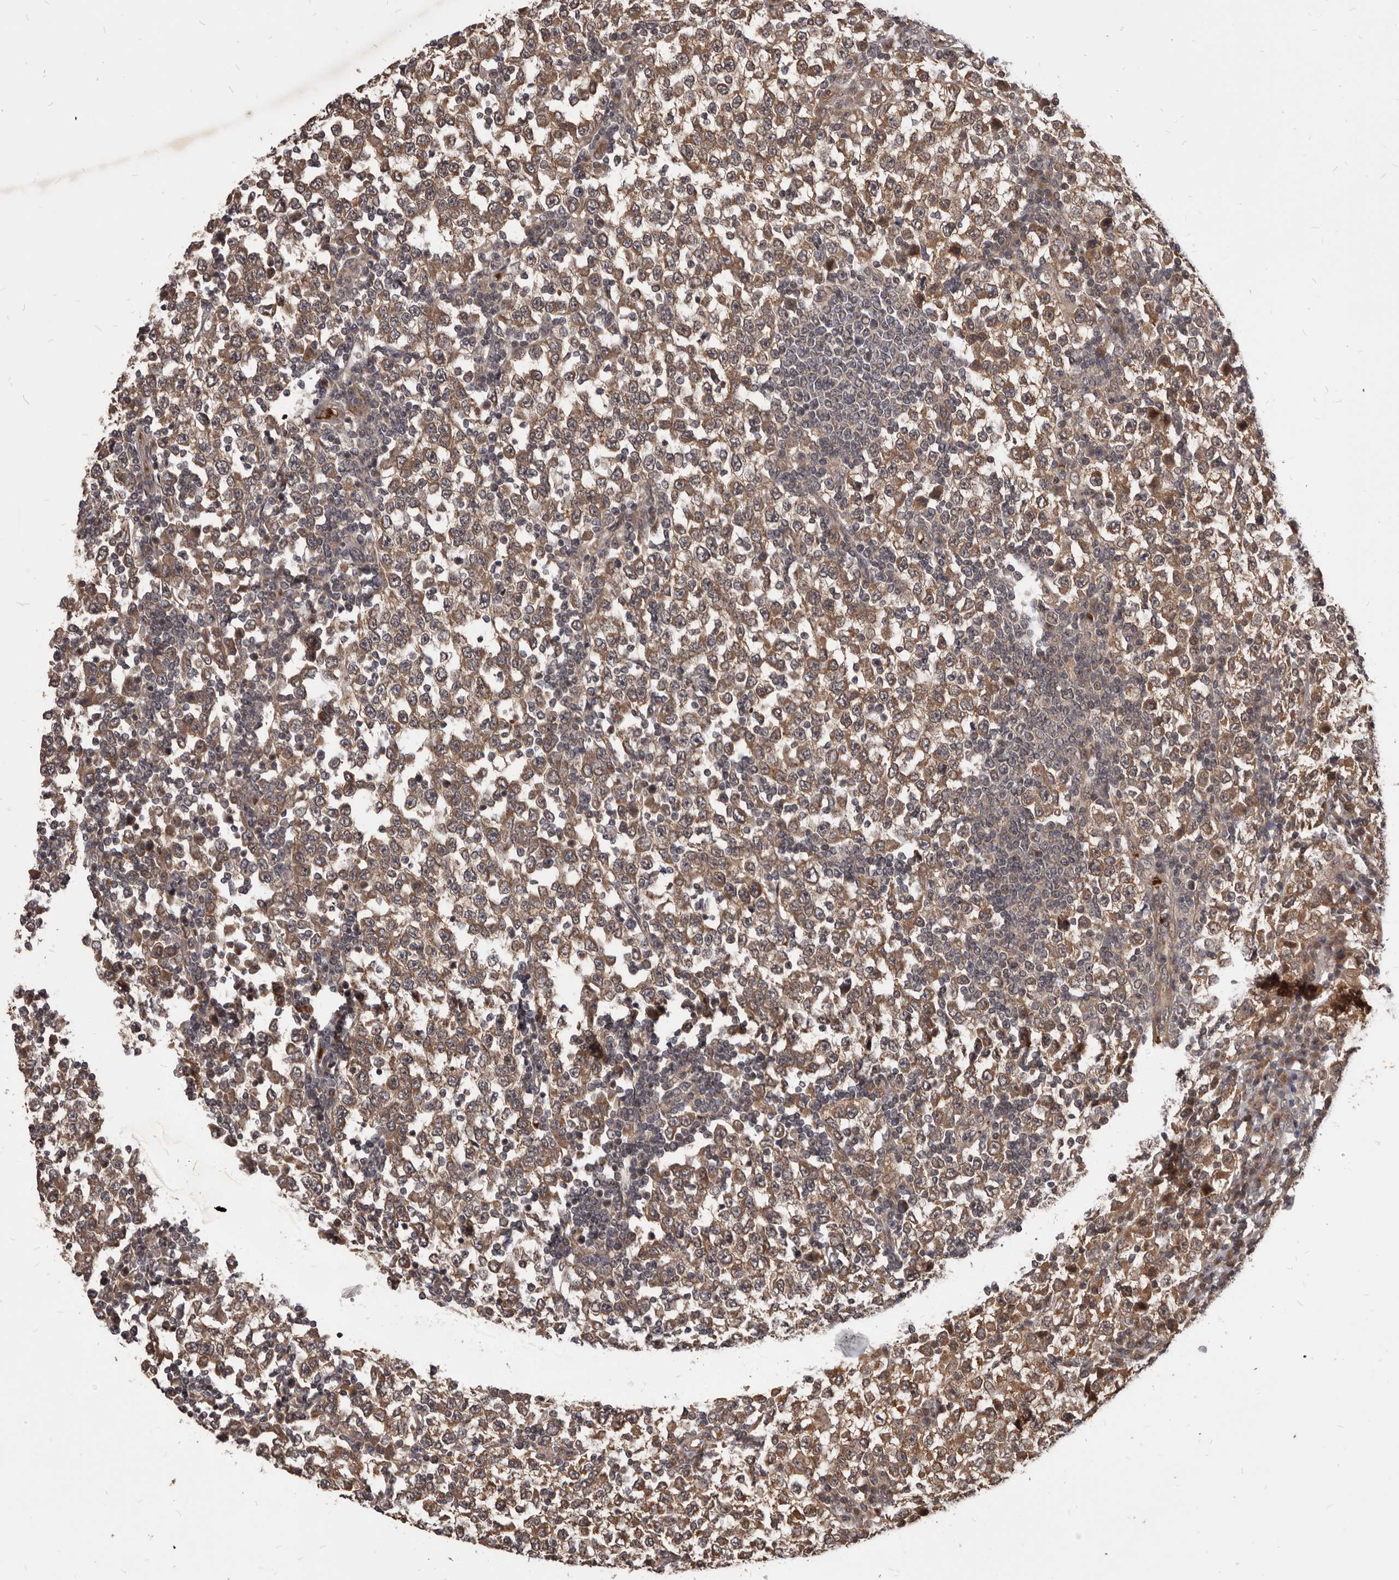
{"staining": {"intensity": "moderate", "quantity": ">75%", "location": "cytoplasmic/membranous"}, "tissue": "testis cancer", "cell_type": "Tumor cells", "image_type": "cancer", "snomed": [{"axis": "morphology", "description": "Seminoma, NOS"}, {"axis": "topography", "description": "Testis"}], "caption": "High-power microscopy captured an immunohistochemistry (IHC) image of testis cancer (seminoma), revealing moderate cytoplasmic/membranous staining in about >75% of tumor cells.", "gene": "GABPB2", "patient": {"sex": "male", "age": 65}}